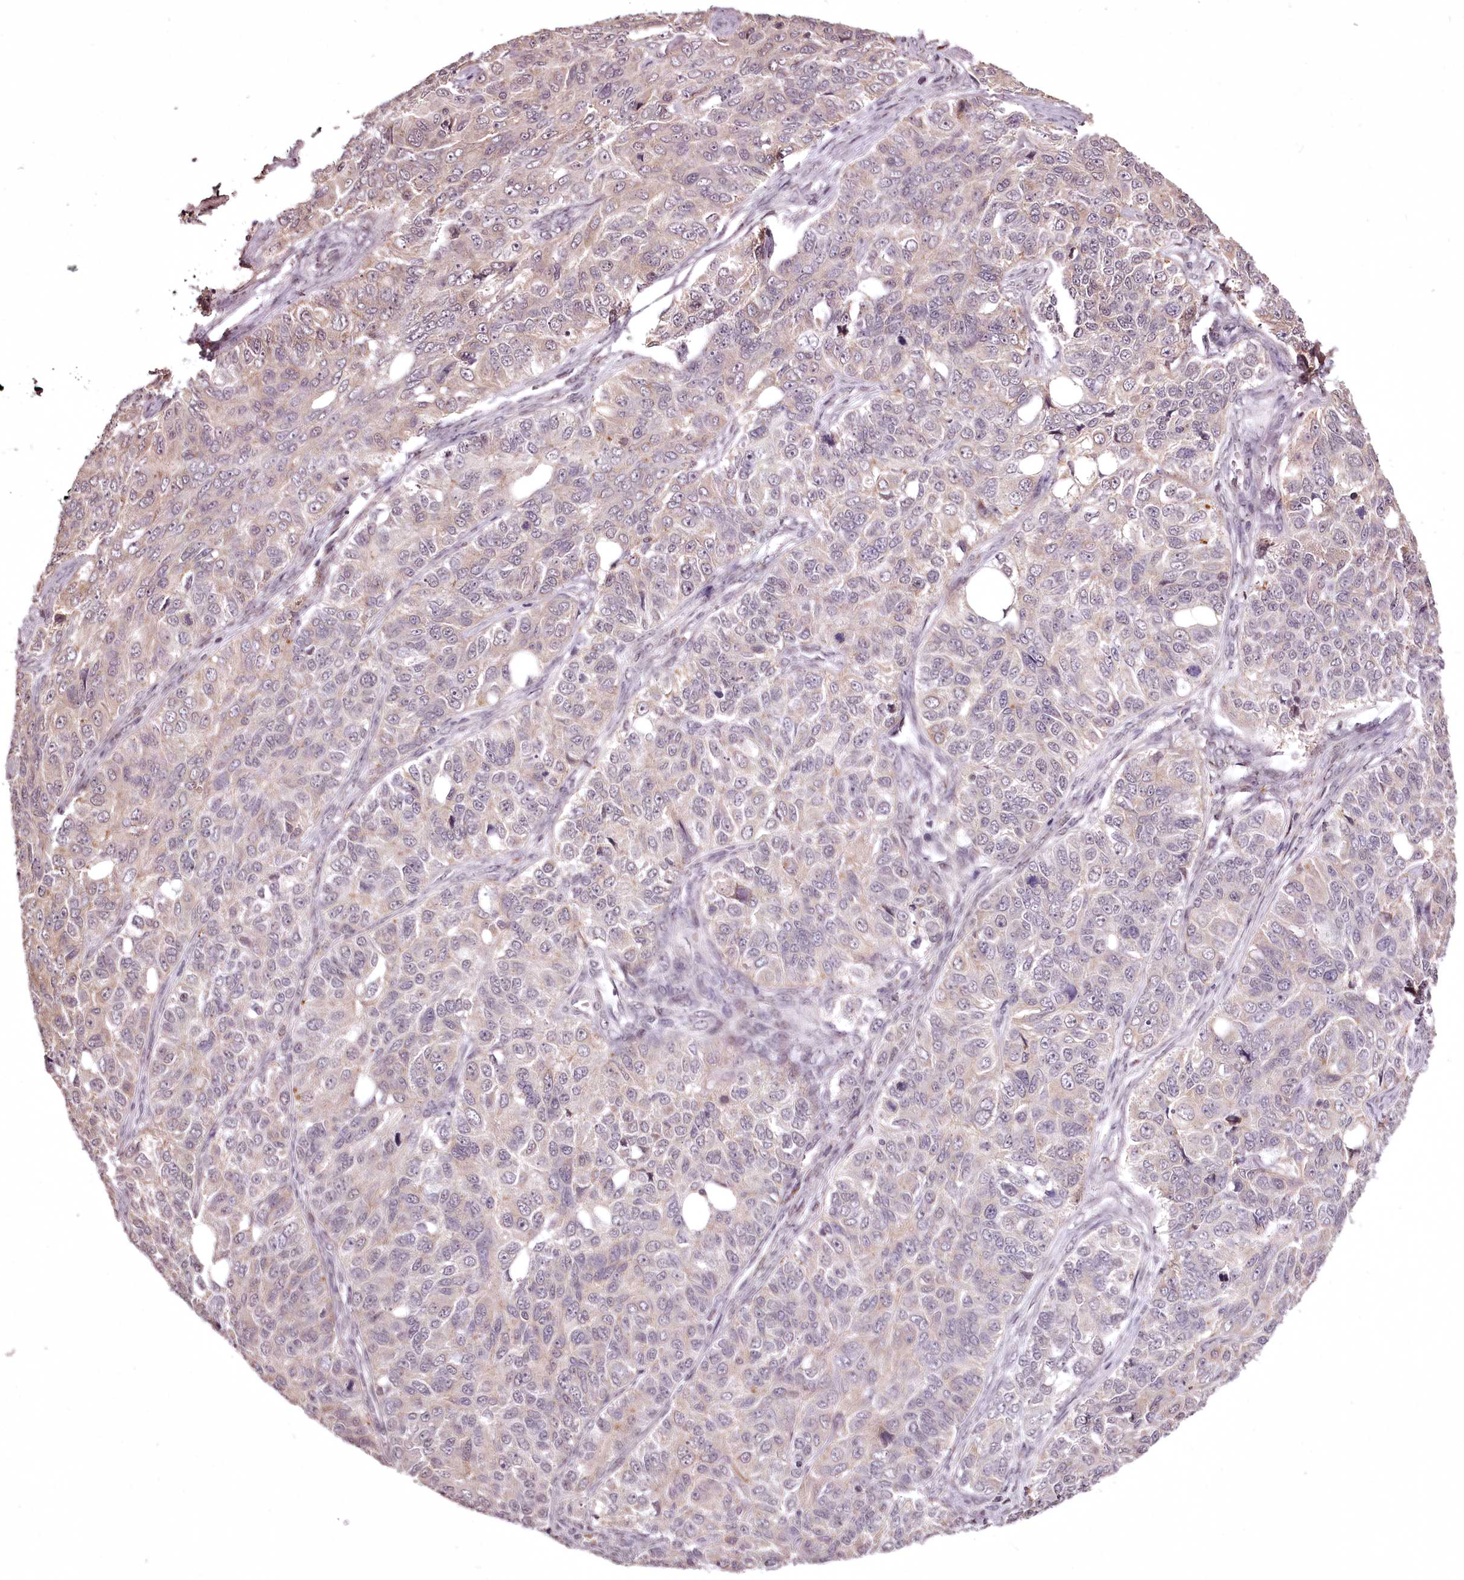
{"staining": {"intensity": "negative", "quantity": "none", "location": "none"}, "tissue": "ovarian cancer", "cell_type": "Tumor cells", "image_type": "cancer", "snomed": [{"axis": "morphology", "description": "Carcinoma, endometroid"}, {"axis": "topography", "description": "Ovary"}], "caption": "Photomicrograph shows no significant protein positivity in tumor cells of ovarian endometroid carcinoma.", "gene": "ADRA1D", "patient": {"sex": "female", "age": 51}}